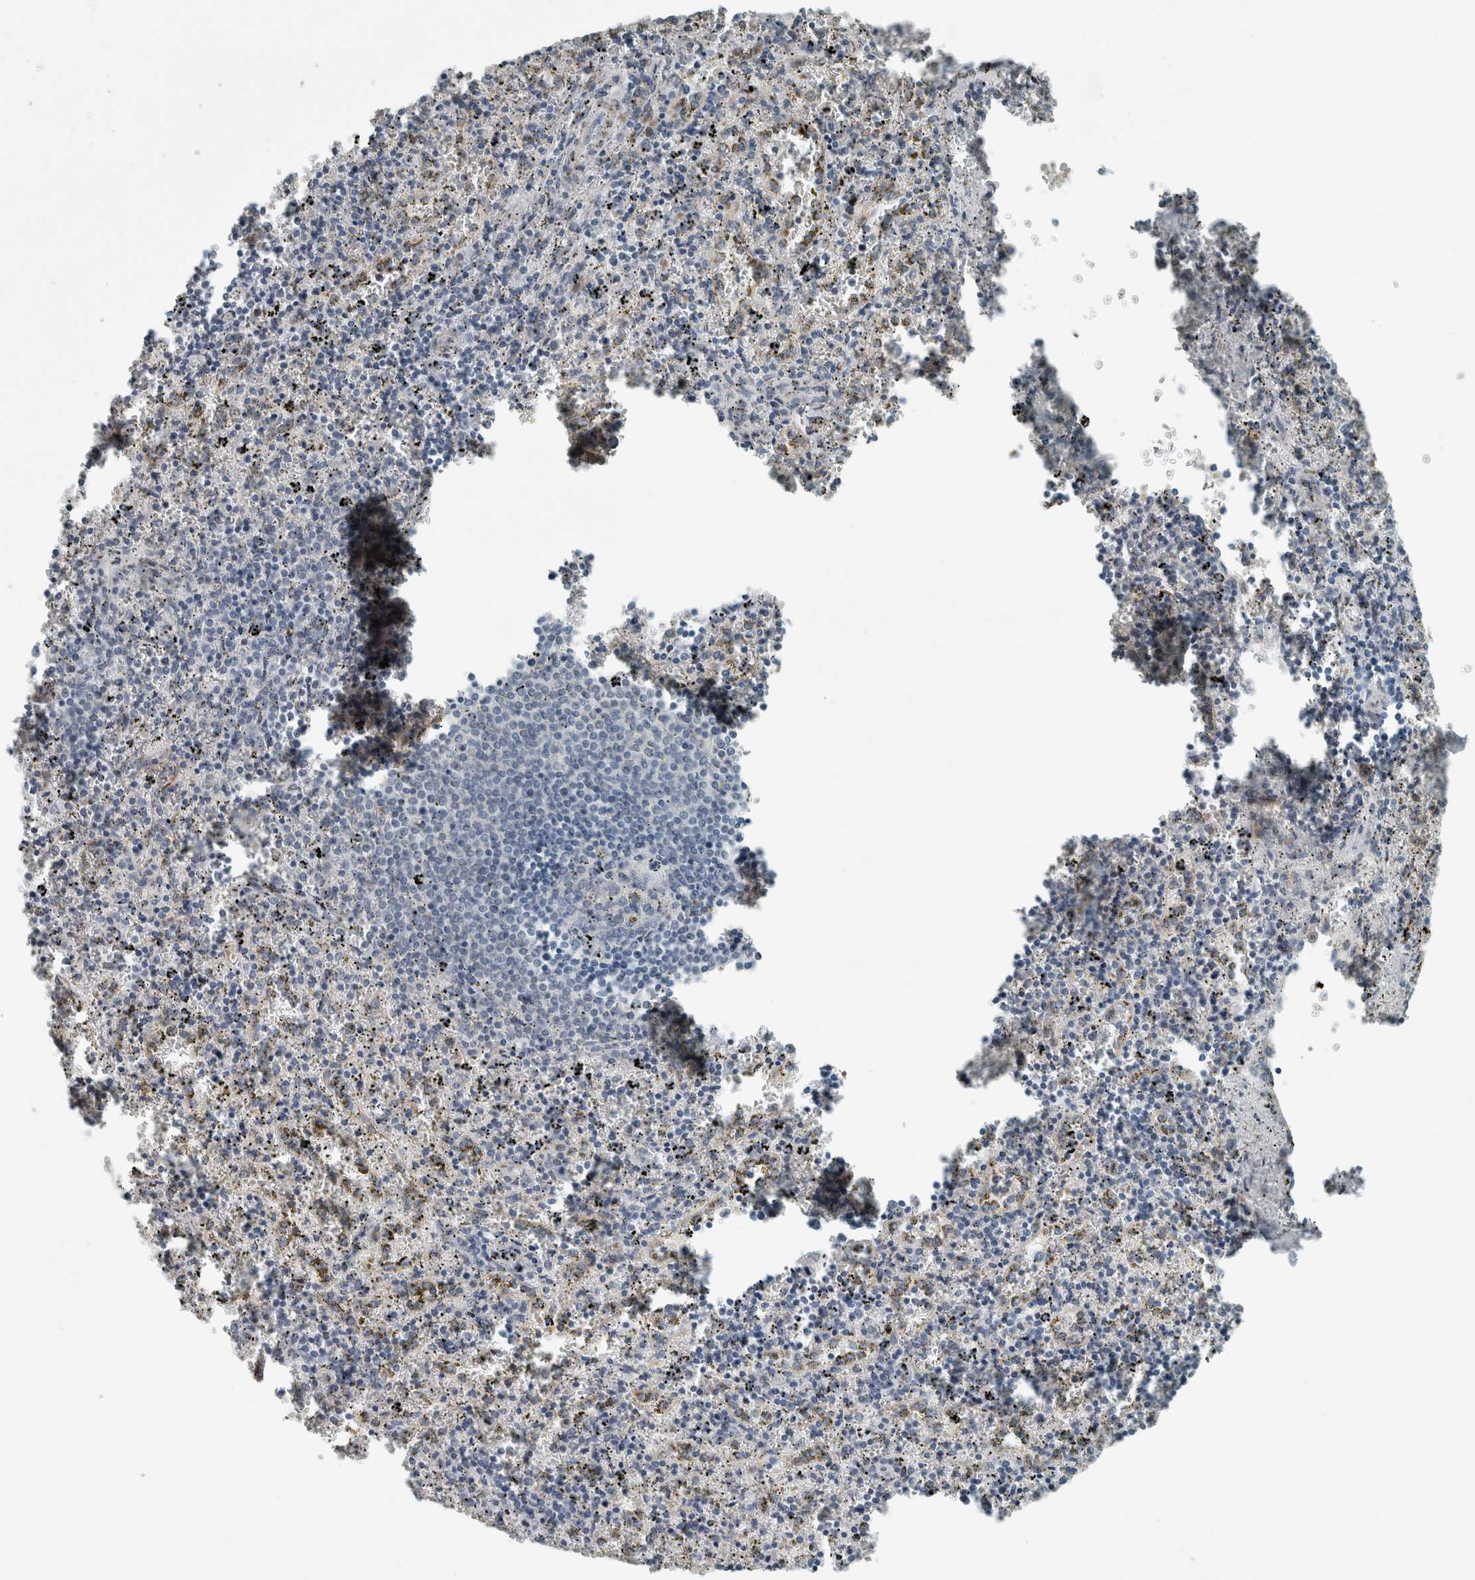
{"staining": {"intensity": "negative", "quantity": "none", "location": "none"}, "tissue": "spleen", "cell_type": "Cells in red pulp", "image_type": "normal", "snomed": [{"axis": "morphology", "description": "Normal tissue, NOS"}, {"axis": "topography", "description": "Spleen"}], "caption": "The IHC histopathology image has no significant staining in cells in red pulp of spleen.", "gene": "KIF1C", "patient": {"sex": "male", "age": 11}}